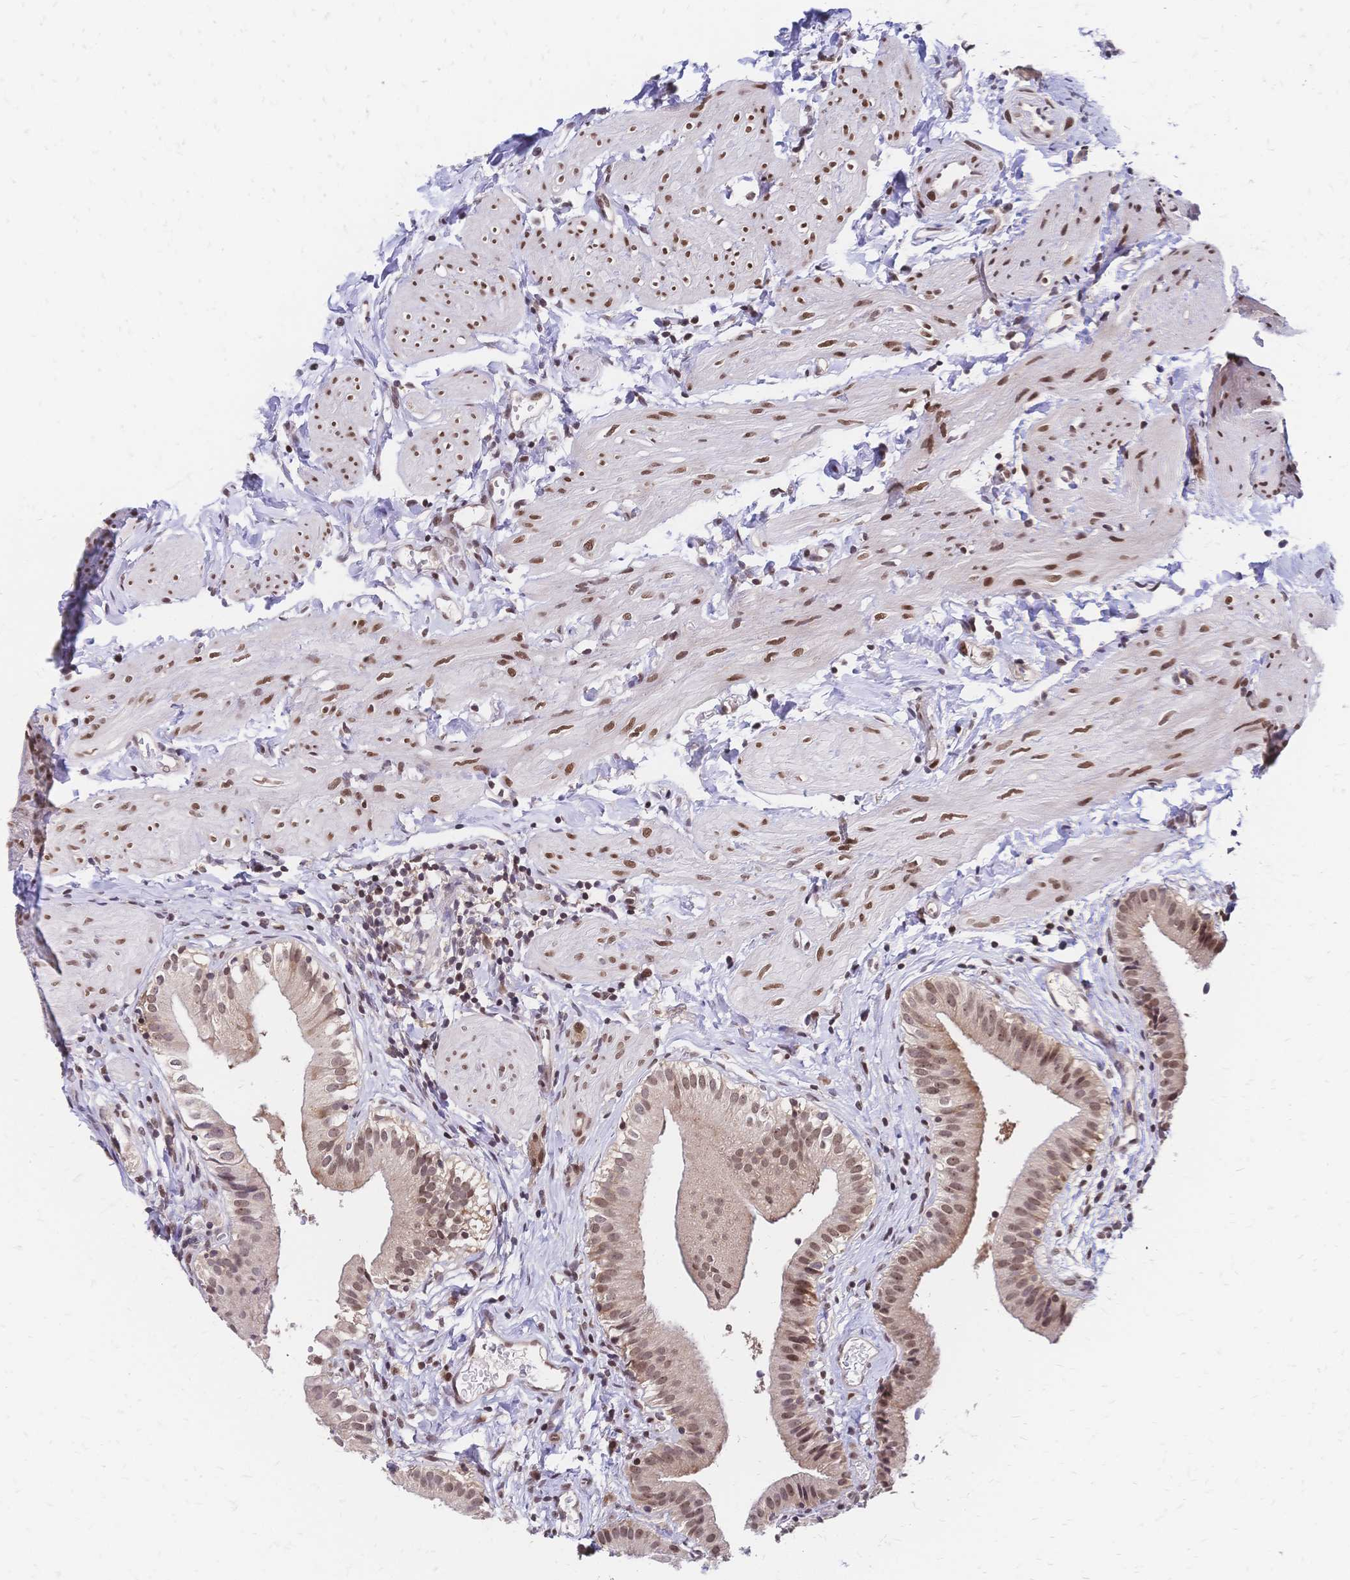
{"staining": {"intensity": "weak", "quantity": "25%-75%", "location": "cytoplasmic/membranous,nuclear"}, "tissue": "gallbladder", "cell_type": "Glandular cells", "image_type": "normal", "snomed": [{"axis": "morphology", "description": "Normal tissue, NOS"}, {"axis": "topography", "description": "Gallbladder"}], "caption": "Immunohistochemistry (IHC) of benign human gallbladder demonstrates low levels of weak cytoplasmic/membranous,nuclear positivity in about 25%-75% of glandular cells. Ihc stains the protein of interest in brown and the nuclei are stained blue.", "gene": "CBX7", "patient": {"sex": "female", "age": 47}}